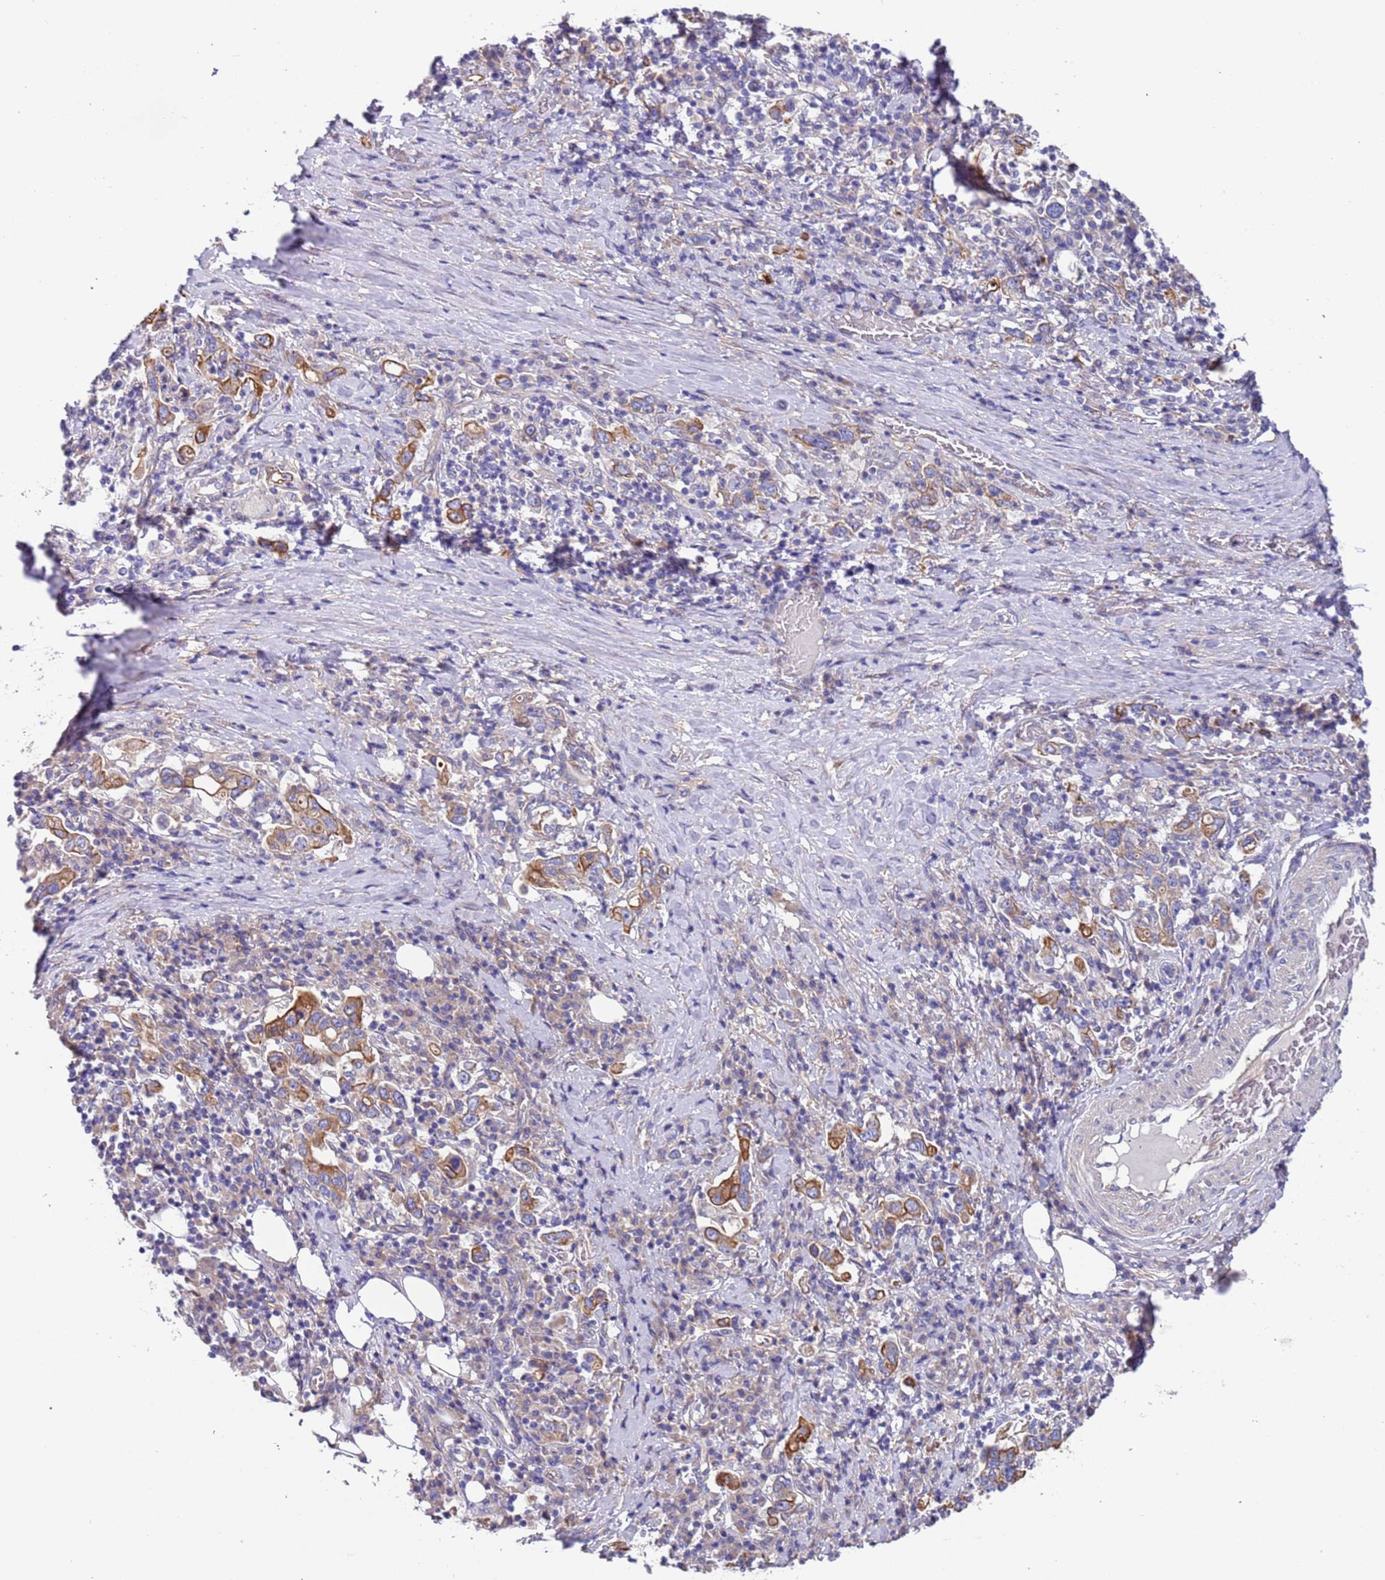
{"staining": {"intensity": "moderate", "quantity": ">75%", "location": "cytoplasmic/membranous"}, "tissue": "stomach cancer", "cell_type": "Tumor cells", "image_type": "cancer", "snomed": [{"axis": "morphology", "description": "Adenocarcinoma, NOS"}, {"axis": "topography", "description": "Stomach, upper"}, {"axis": "topography", "description": "Stomach"}], "caption": "Stomach cancer (adenocarcinoma) tissue demonstrates moderate cytoplasmic/membranous expression in about >75% of tumor cells, visualized by immunohistochemistry.", "gene": "LAMB4", "patient": {"sex": "male", "age": 62}}